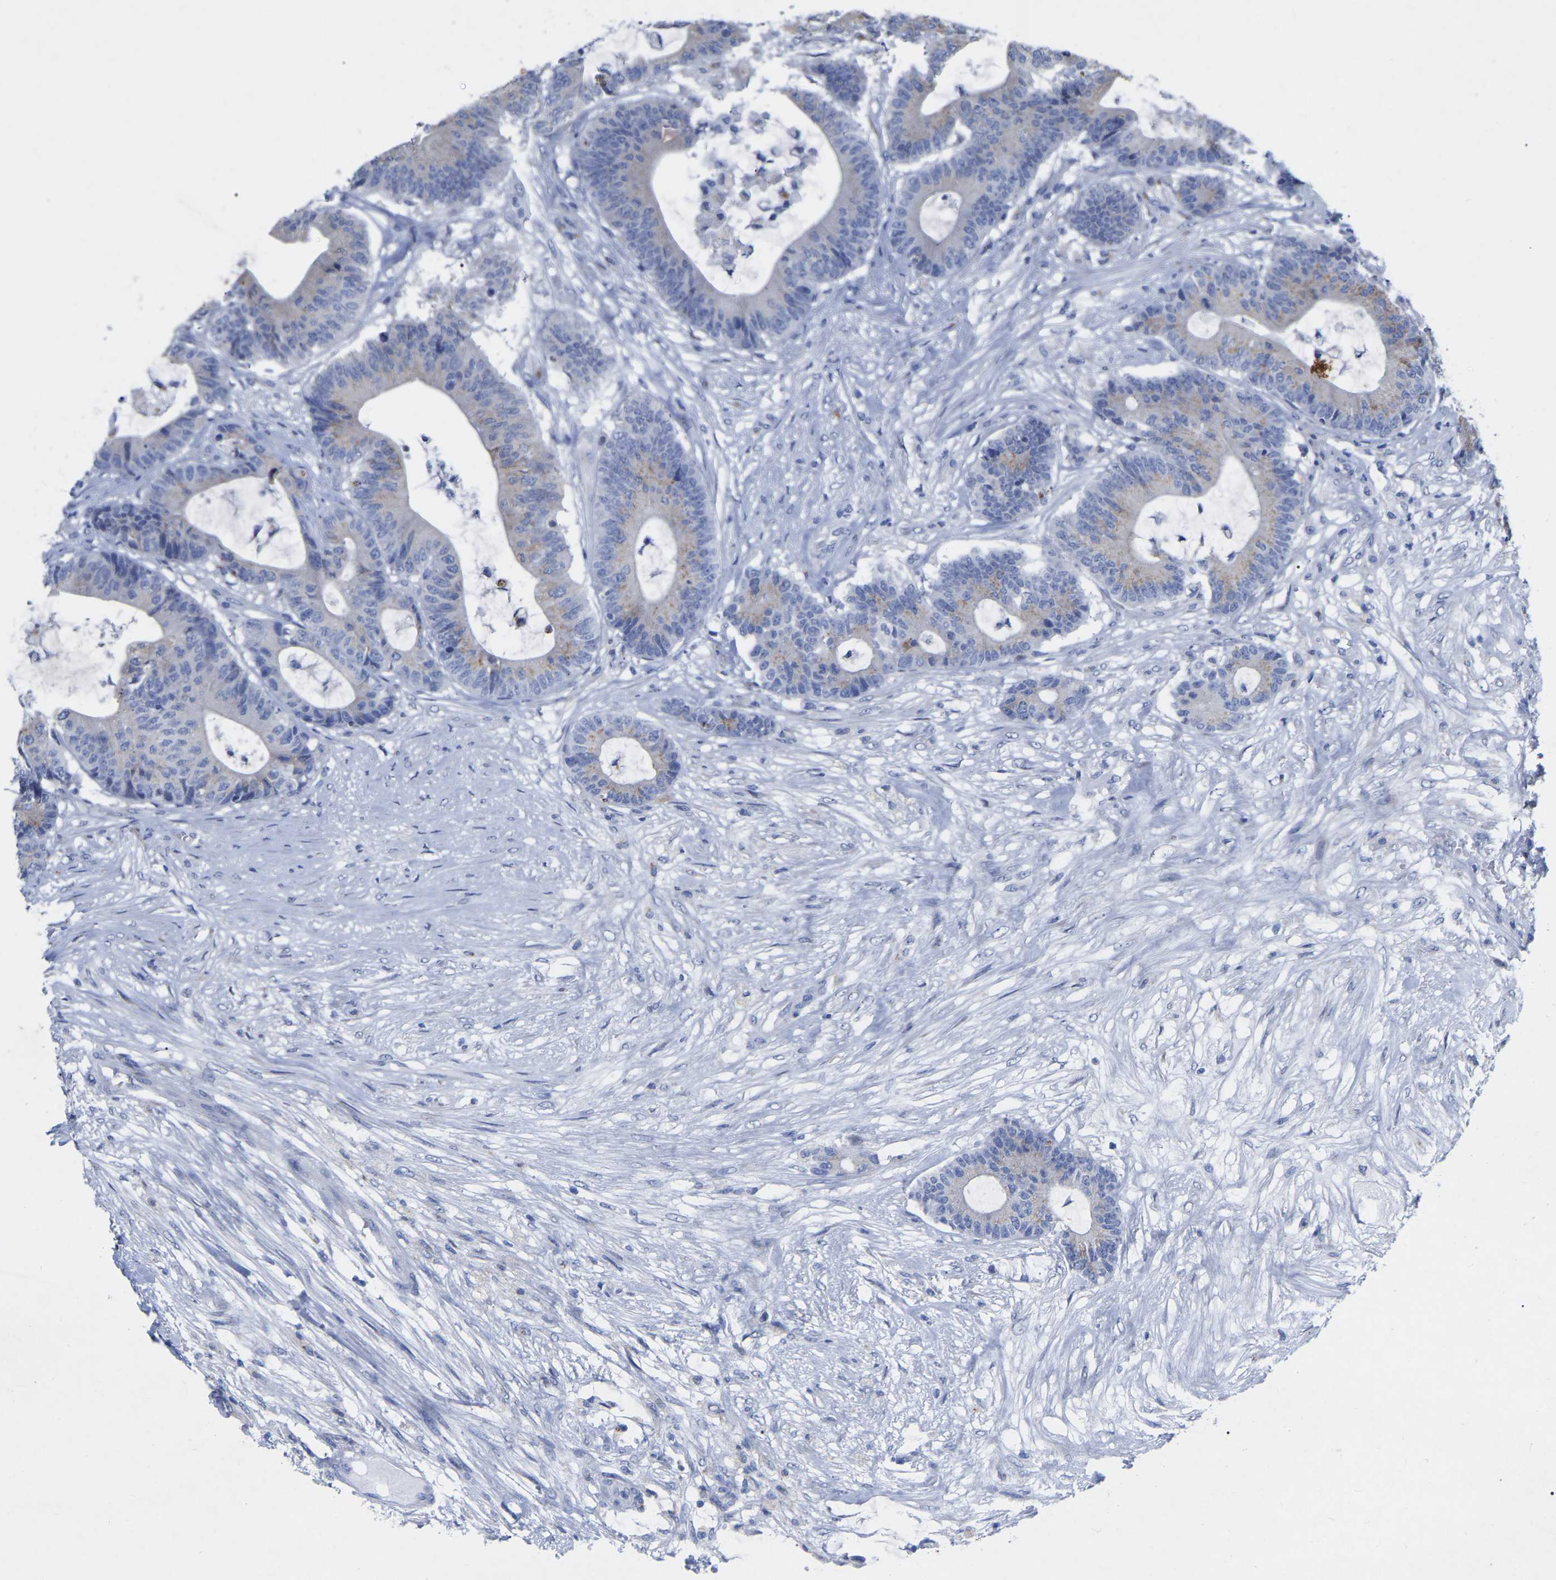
{"staining": {"intensity": "weak", "quantity": "<25%", "location": "cytoplasmic/membranous"}, "tissue": "colorectal cancer", "cell_type": "Tumor cells", "image_type": "cancer", "snomed": [{"axis": "morphology", "description": "Adenocarcinoma, NOS"}, {"axis": "topography", "description": "Colon"}], "caption": "There is no significant staining in tumor cells of colorectal cancer.", "gene": "STRIP2", "patient": {"sex": "female", "age": 84}}